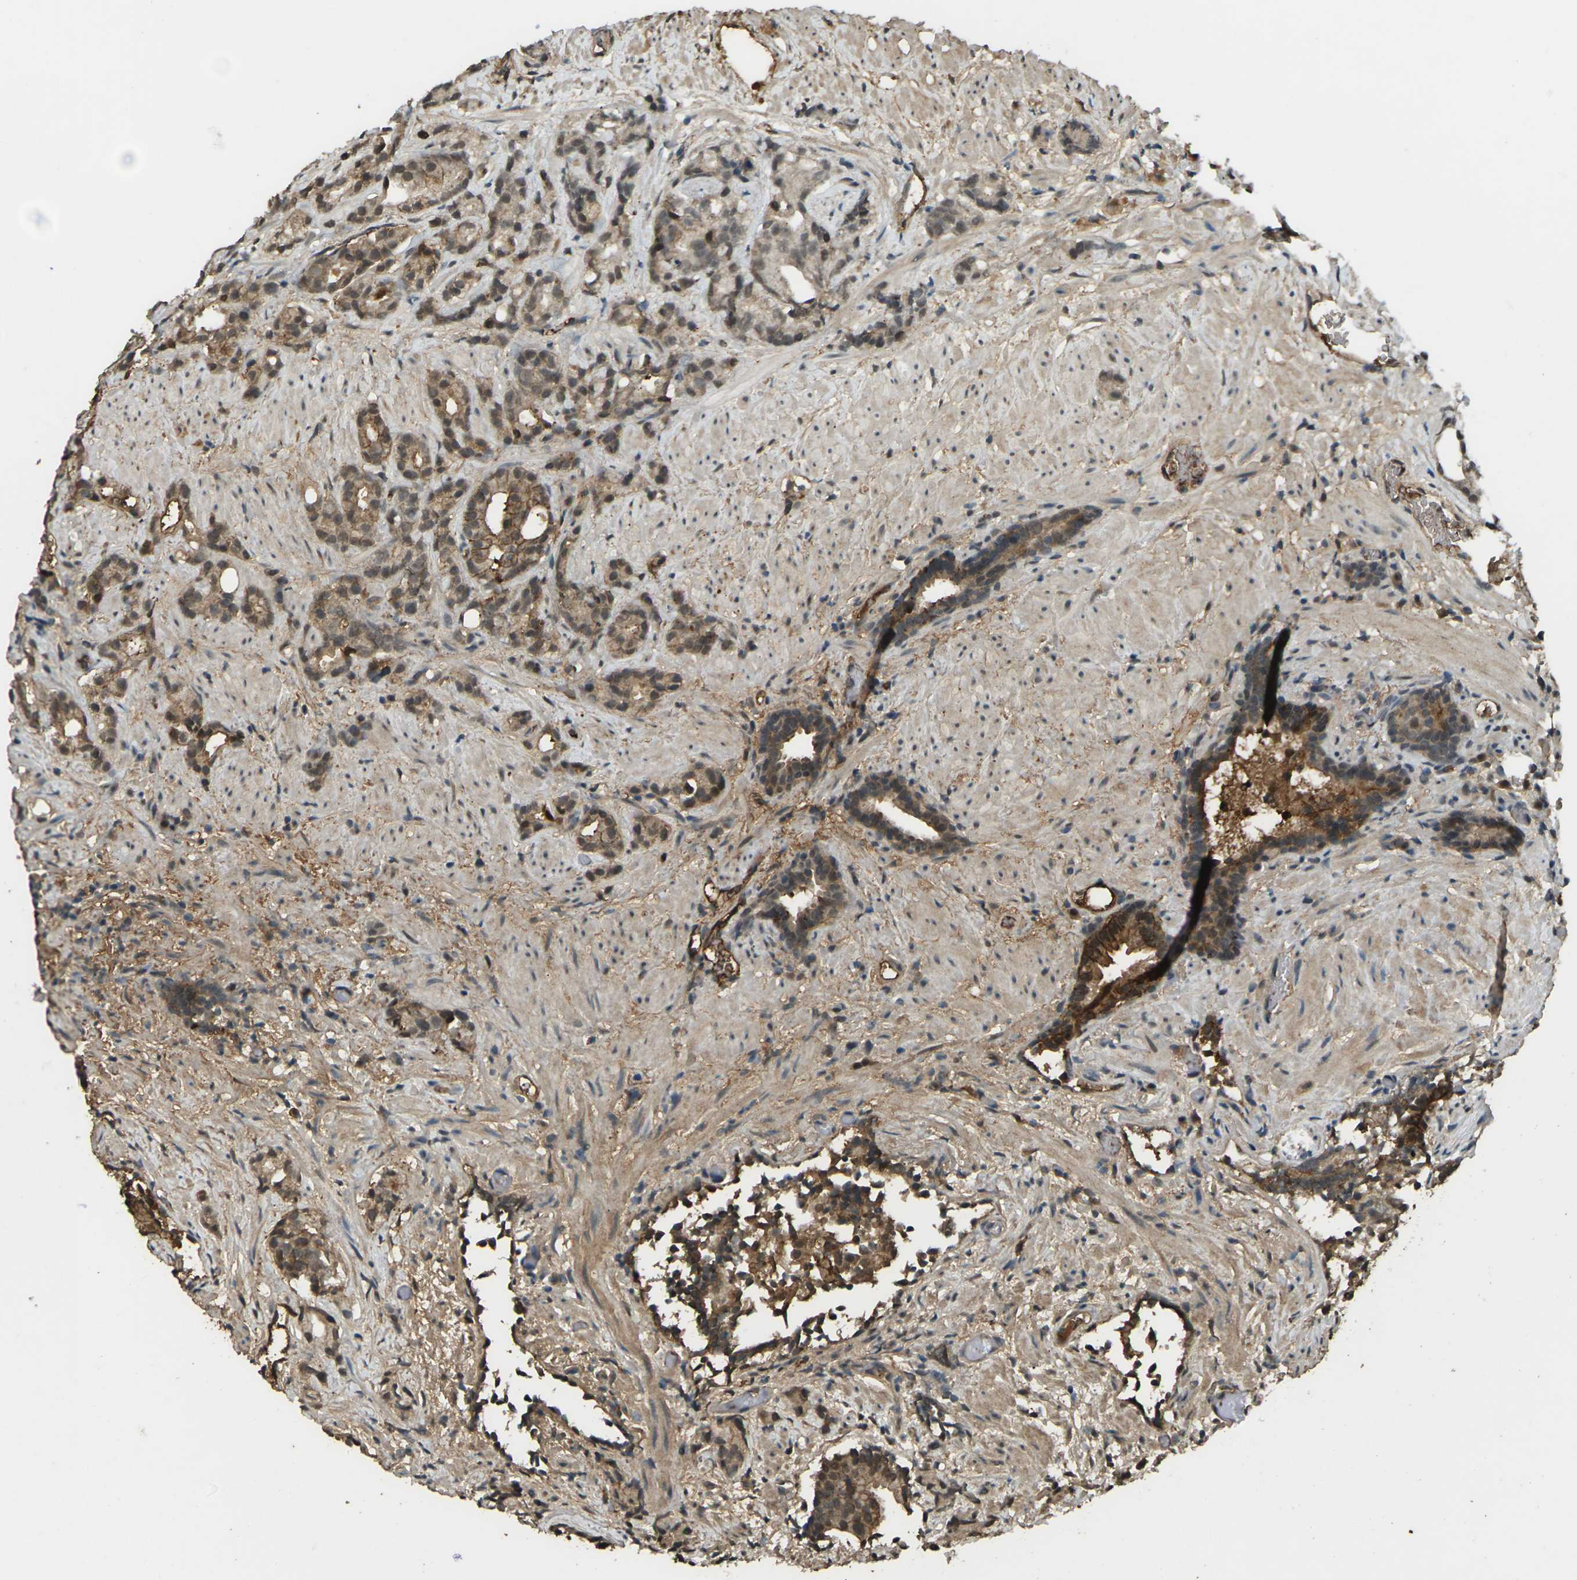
{"staining": {"intensity": "moderate", "quantity": ">75%", "location": "cytoplasmic/membranous"}, "tissue": "prostate cancer", "cell_type": "Tumor cells", "image_type": "cancer", "snomed": [{"axis": "morphology", "description": "Adenocarcinoma, Low grade"}, {"axis": "topography", "description": "Prostate"}], "caption": "Tumor cells reveal medium levels of moderate cytoplasmic/membranous expression in about >75% of cells in prostate cancer (adenocarcinoma (low-grade)). The protein is shown in brown color, while the nuclei are stained blue.", "gene": "CYP1B1", "patient": {"sex": "male", "age": 89}}